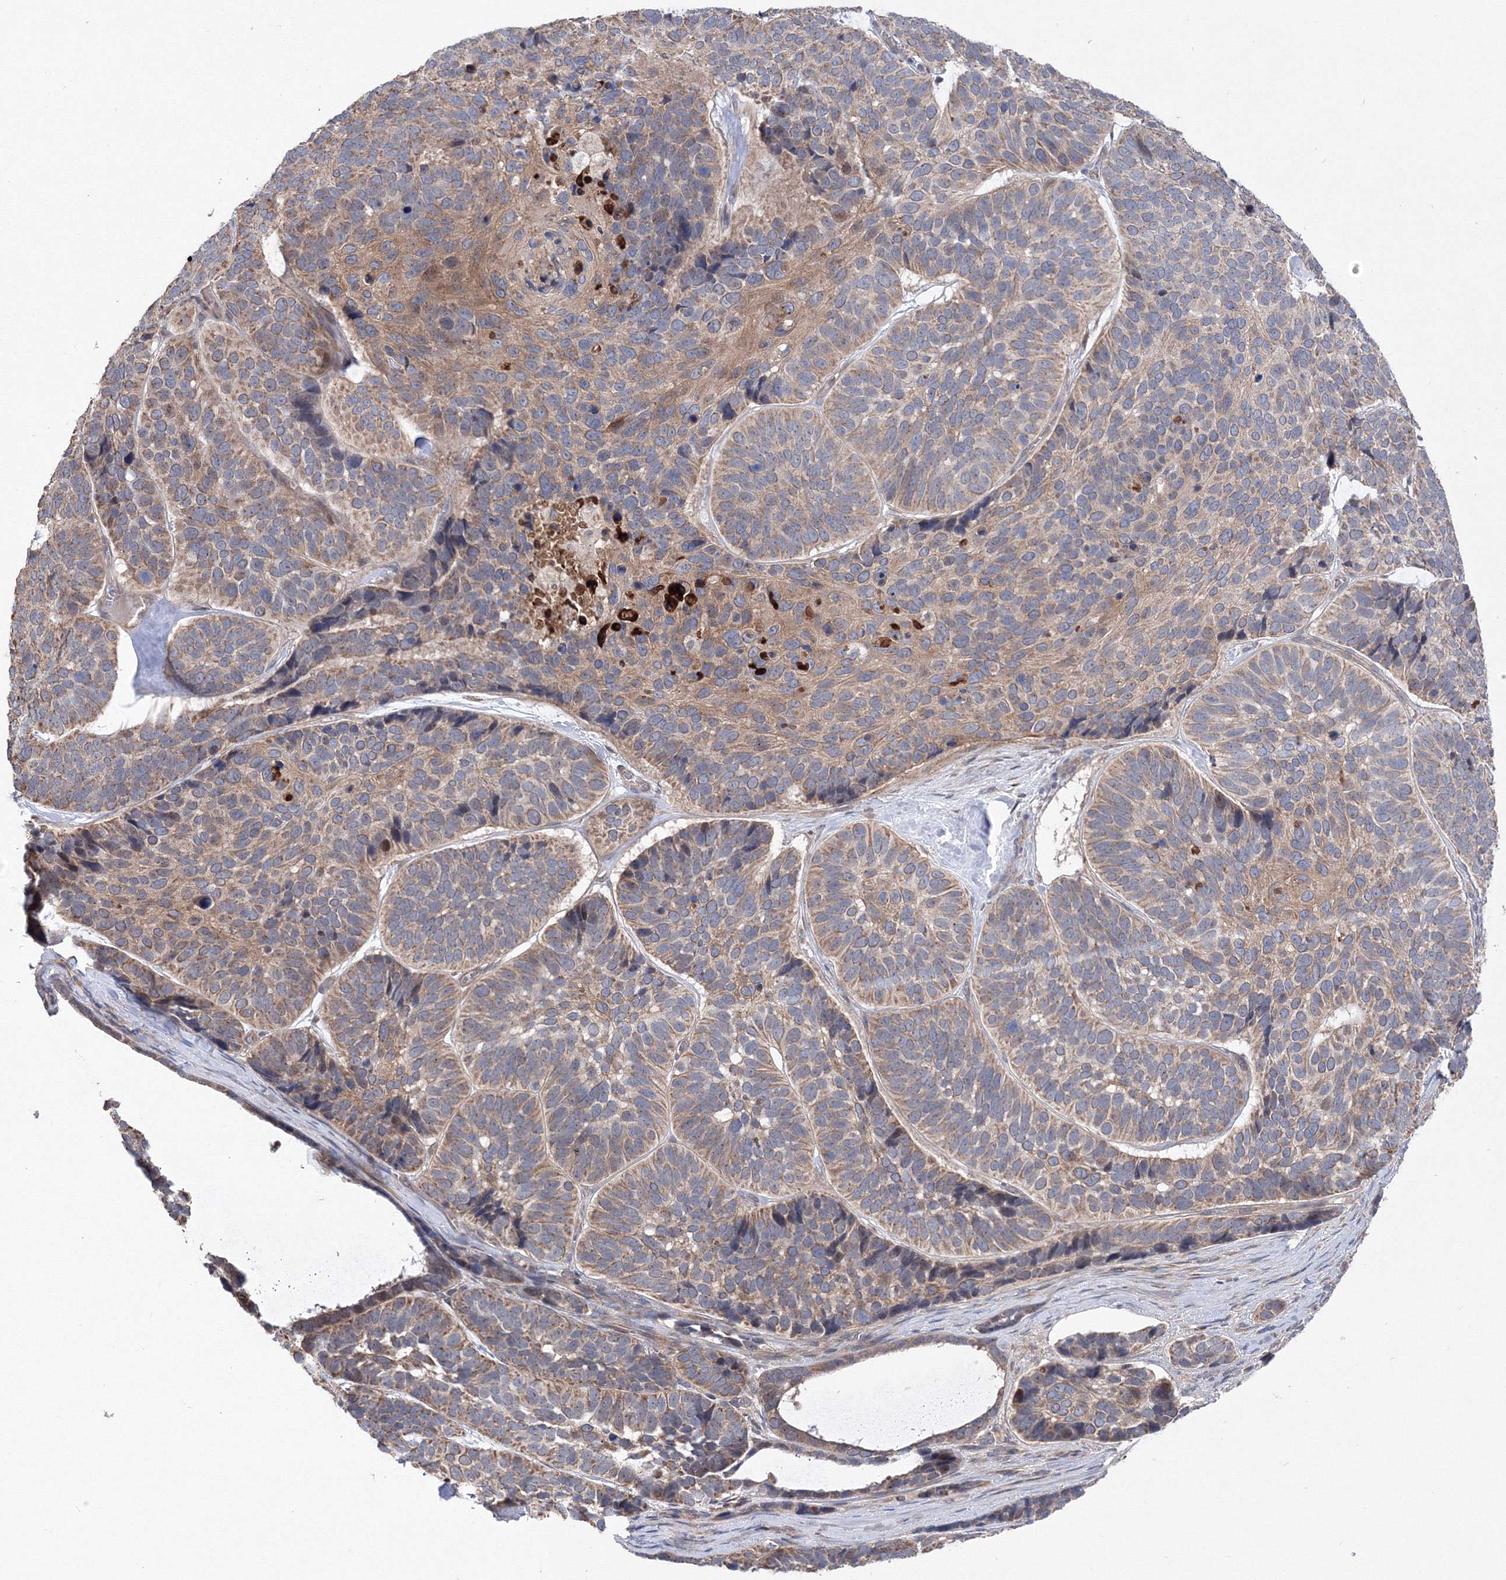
{"staining": {"intensity": "weak", "quantity": ">75%", "location": "cytoplasmic/membranous"}, "tissue": "skin cancer", "cell_type": "Tumor cells", "image_type": "cancer", "snomed": [{"axis": "morphology", "description": "Basal cell carcinoma"}, {"axis": "topography", "description": "Skin"}], "caption": "Human skin cancer stained for a protein (brown) shows weak cytoplasmic/membranous positive staining in about >75% of tumor cells.", "gene": "PPP2R2B", "patient": {"sex": "male", "age": 62}}